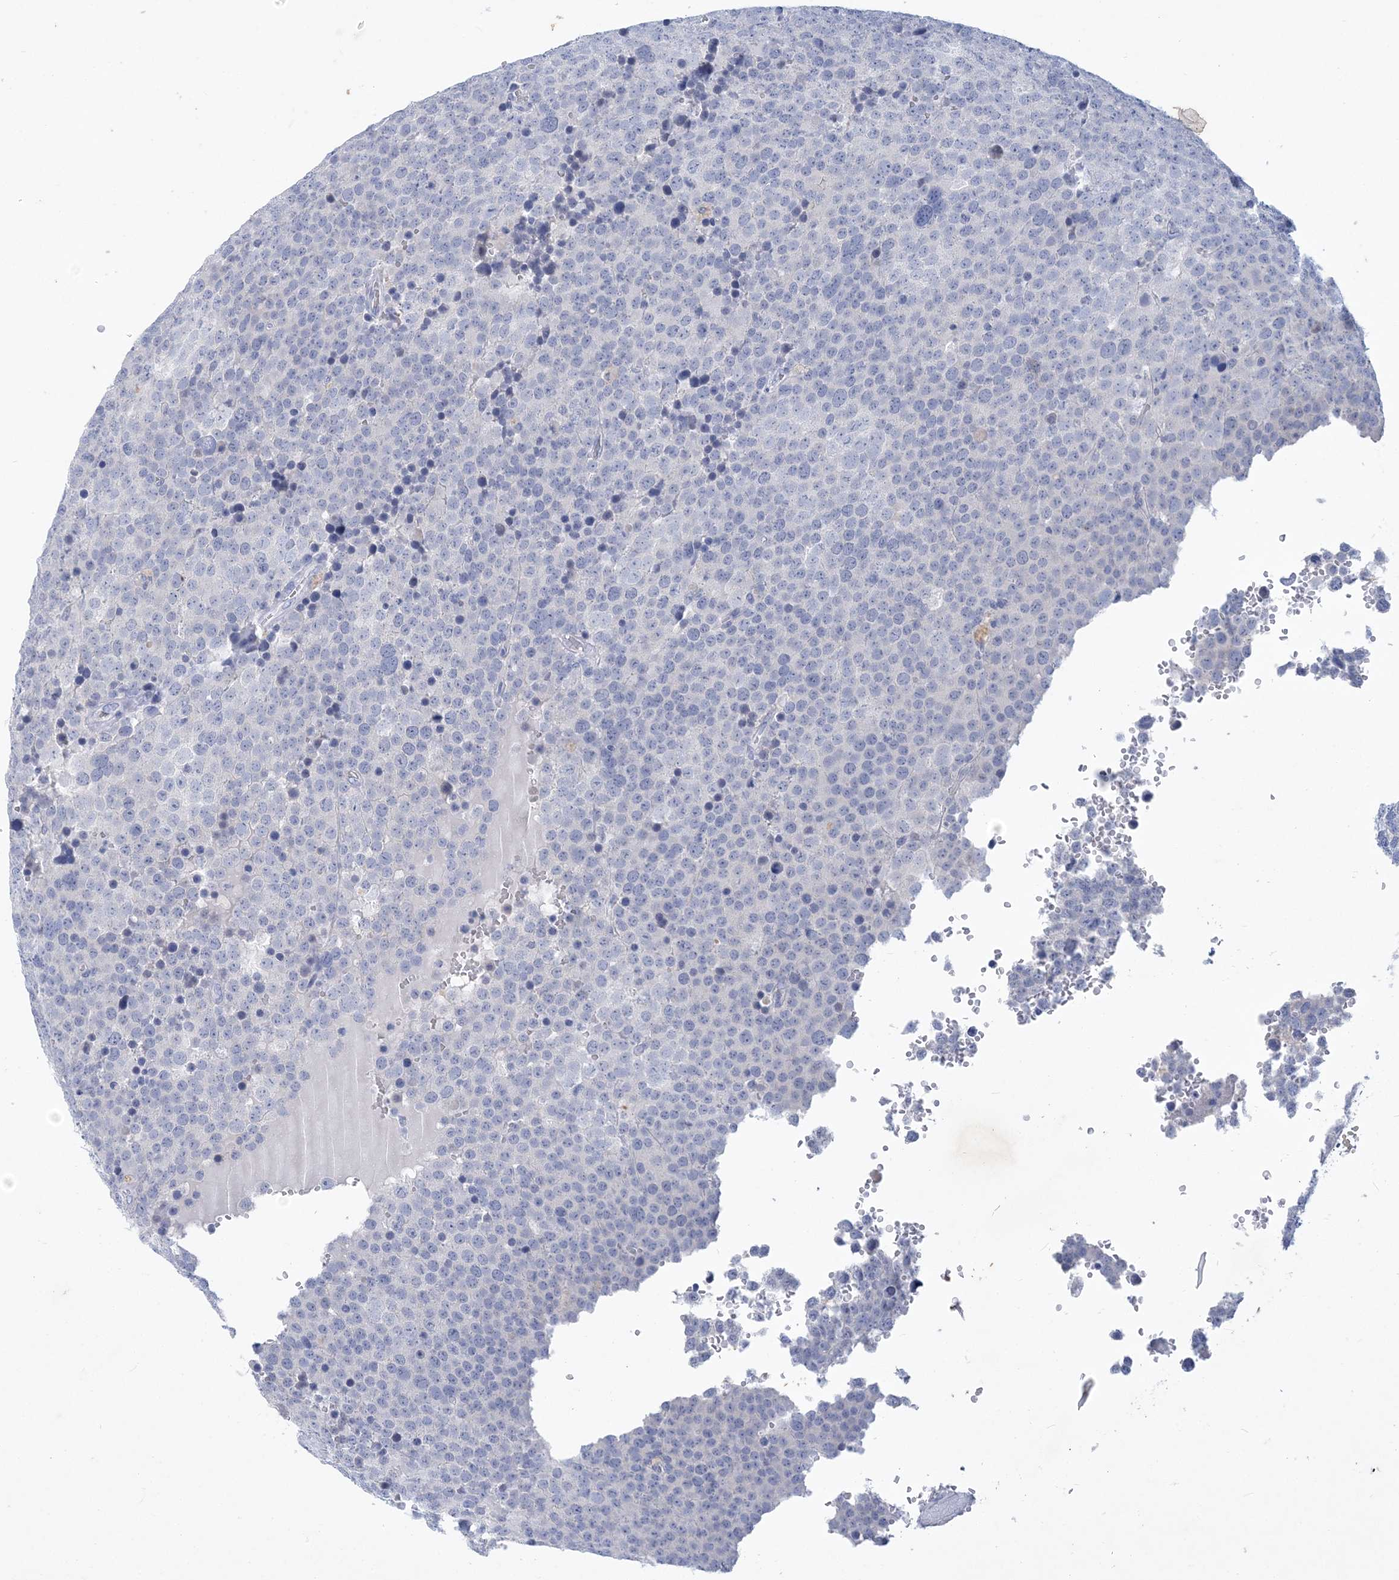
{"staining": {"intensity": "negative", "quantity": "none", "location": "none"}, "tissue": "testis cancer", "cell_type": "Tumor cells", "image_type": "cancer", "snomed": [{"axis": "morphology", "description": "Seminoma, NOS"}, {"axis": "topography", "description": "Testis"}], "caption": "Testis seminoma stained for a protein using immunohistochemistry displays no staining tumor cells.", "gene": "COPS8", "patient": {"sex": "male", "age": 71}}